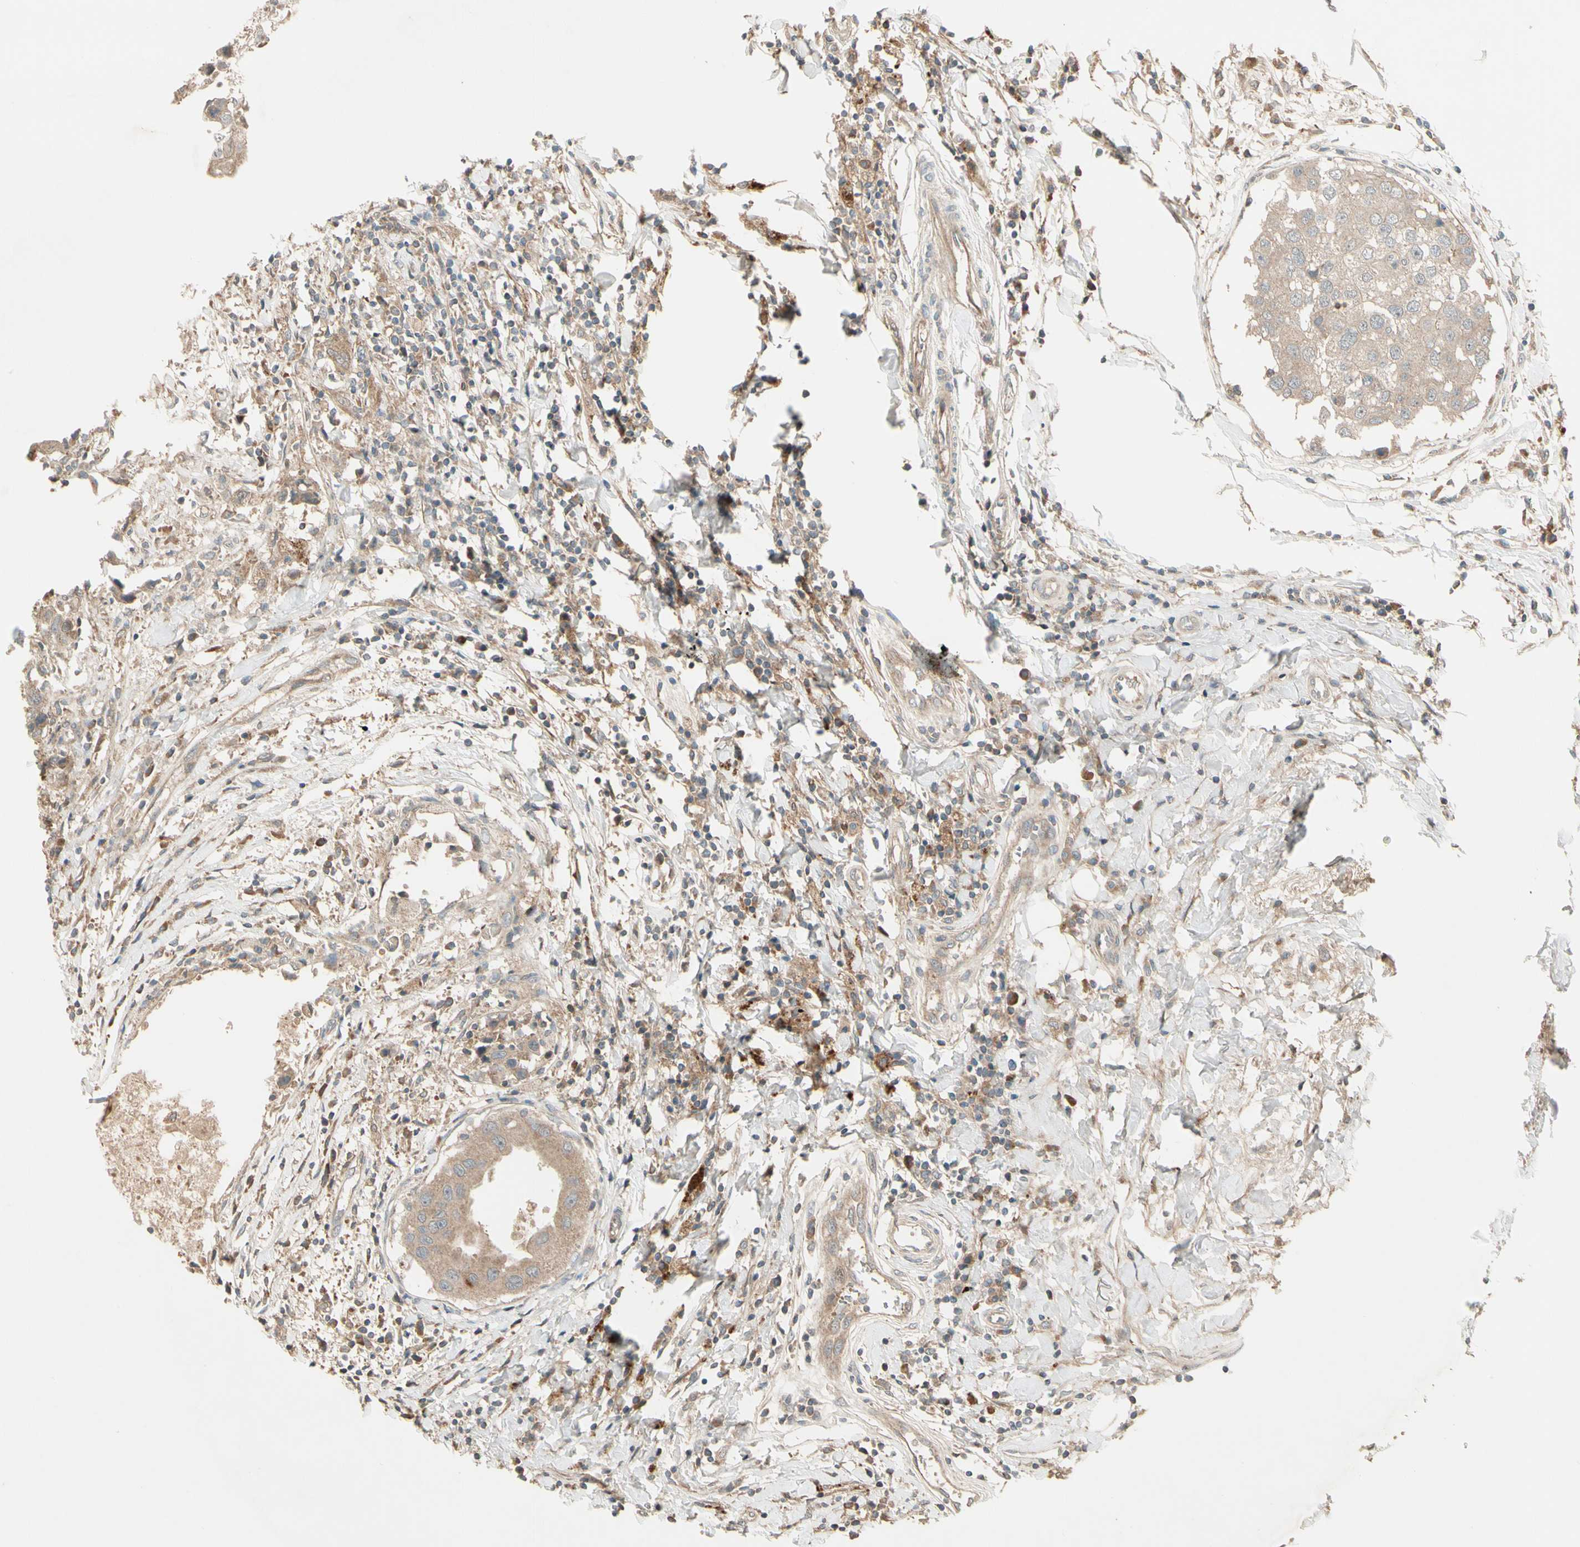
{"staining": {"intensity": "weak", "quantity": ">75%", "location": "cytoplasmic/membranous"}, "tissue": "breast cancer", "cell_type": "Tumor cells", "image_type": "cancer", "snomed": [{"axis": "morphology", "description": "Duct carcinoma"}, {"axis": "topography", "description": "Breast"}], "caption": "Immunohistochemistry (DAB) staining of intraductal carcinoma (breast) shows weak cytoplasmic/membranous protein staining in about >75% of tumor cells.", "gene": "ACVR1C", "patient": {"sex": "female", "age": 27}}